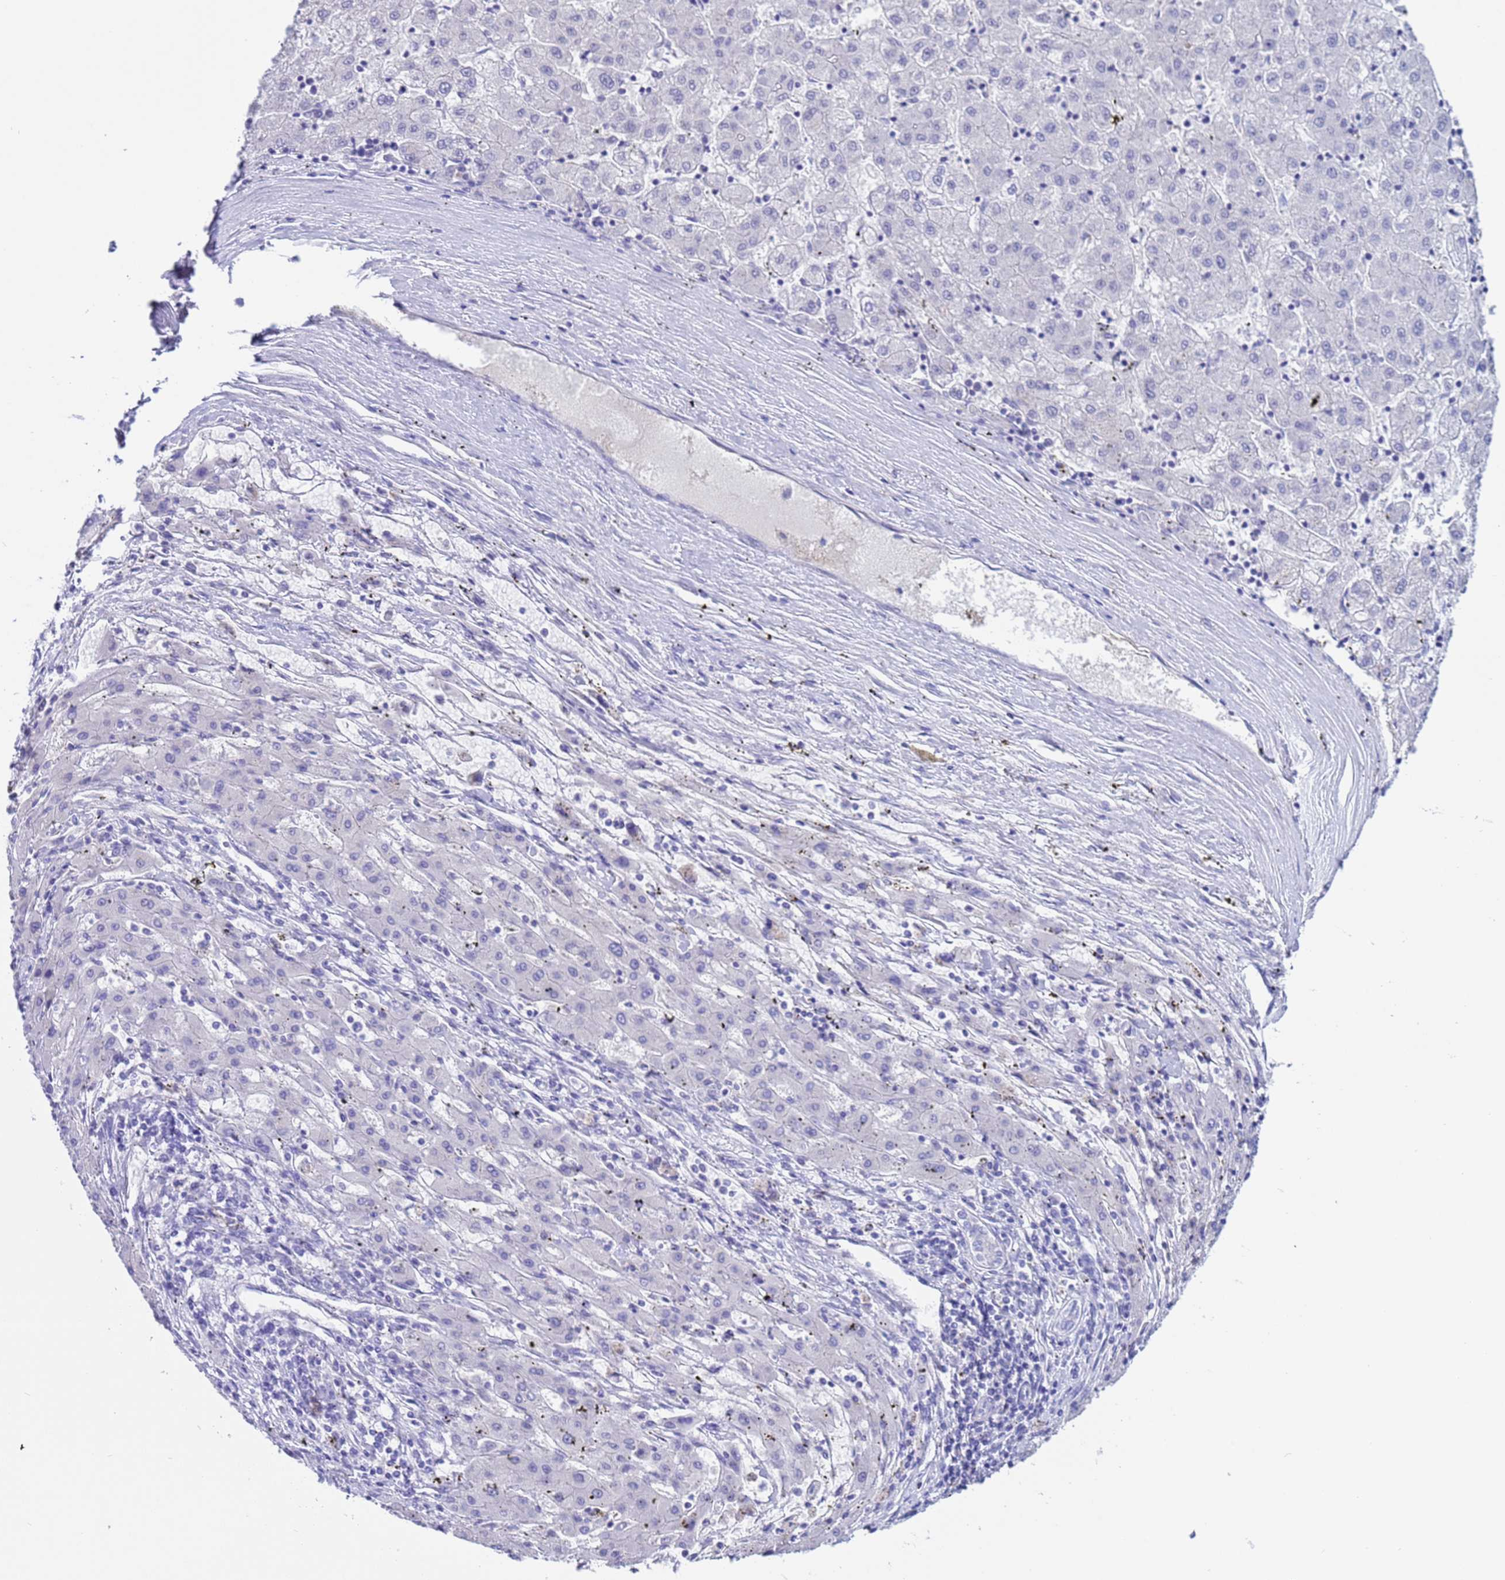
{"staining": {"intensity": "negative", "quantity": "none", "location": "none"}, "tissue": "liver cancer", "cell_type": "Tumor cells", "image_type": "cancer", "snomed": [{"axis": "morphology", "description": "Carcinoma, Hepatocellular, NOS"}, {"axis": "topography", "description": "Liver"}], "caption": "High magnification brightfield microscopy of liver cancer stained with DAB (brown) and counterstained with hematoxylin (blue): tumor cells show no significant positivity.", "gene": "CKM", "patient": {"sex": "male", "age": 72}}